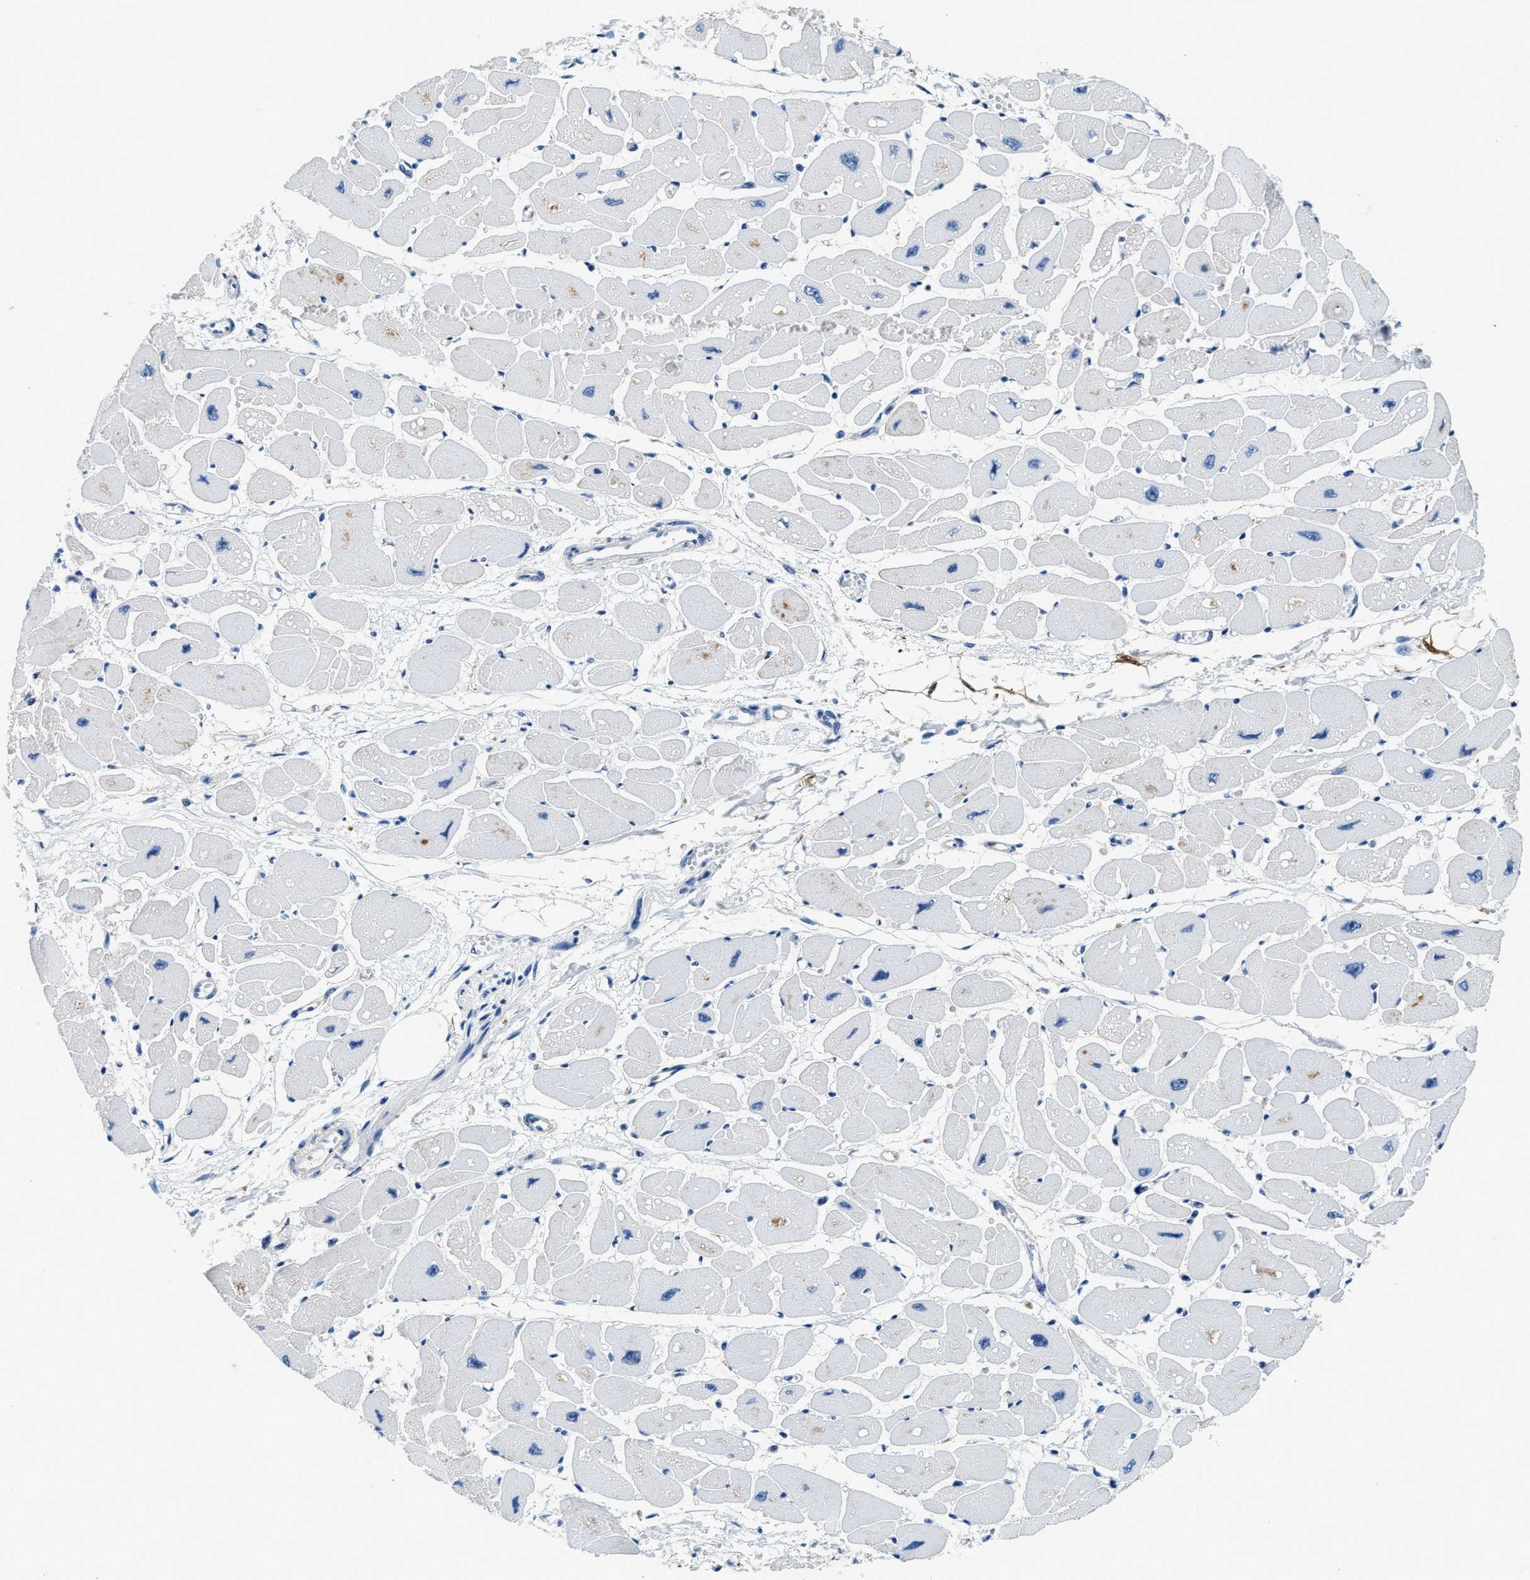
{"staining": {"intensity": "negative", "quantity": "none", "location": "none"}, "tissue": "heart muscle", "cell_type": "Cardiomyocytes", "image_type": "normal", "snomed": [{"axis": "morphology", "description": "Normal tissue, NOS"}, {"axis": "topography", "description": "Heart"}], "caption": "Micrograph shows no significant protein staining in cardiomyocytes of normal heart muscle.", "gene": "MYO1G", "patient": {"sex": "female", "age": 54}}